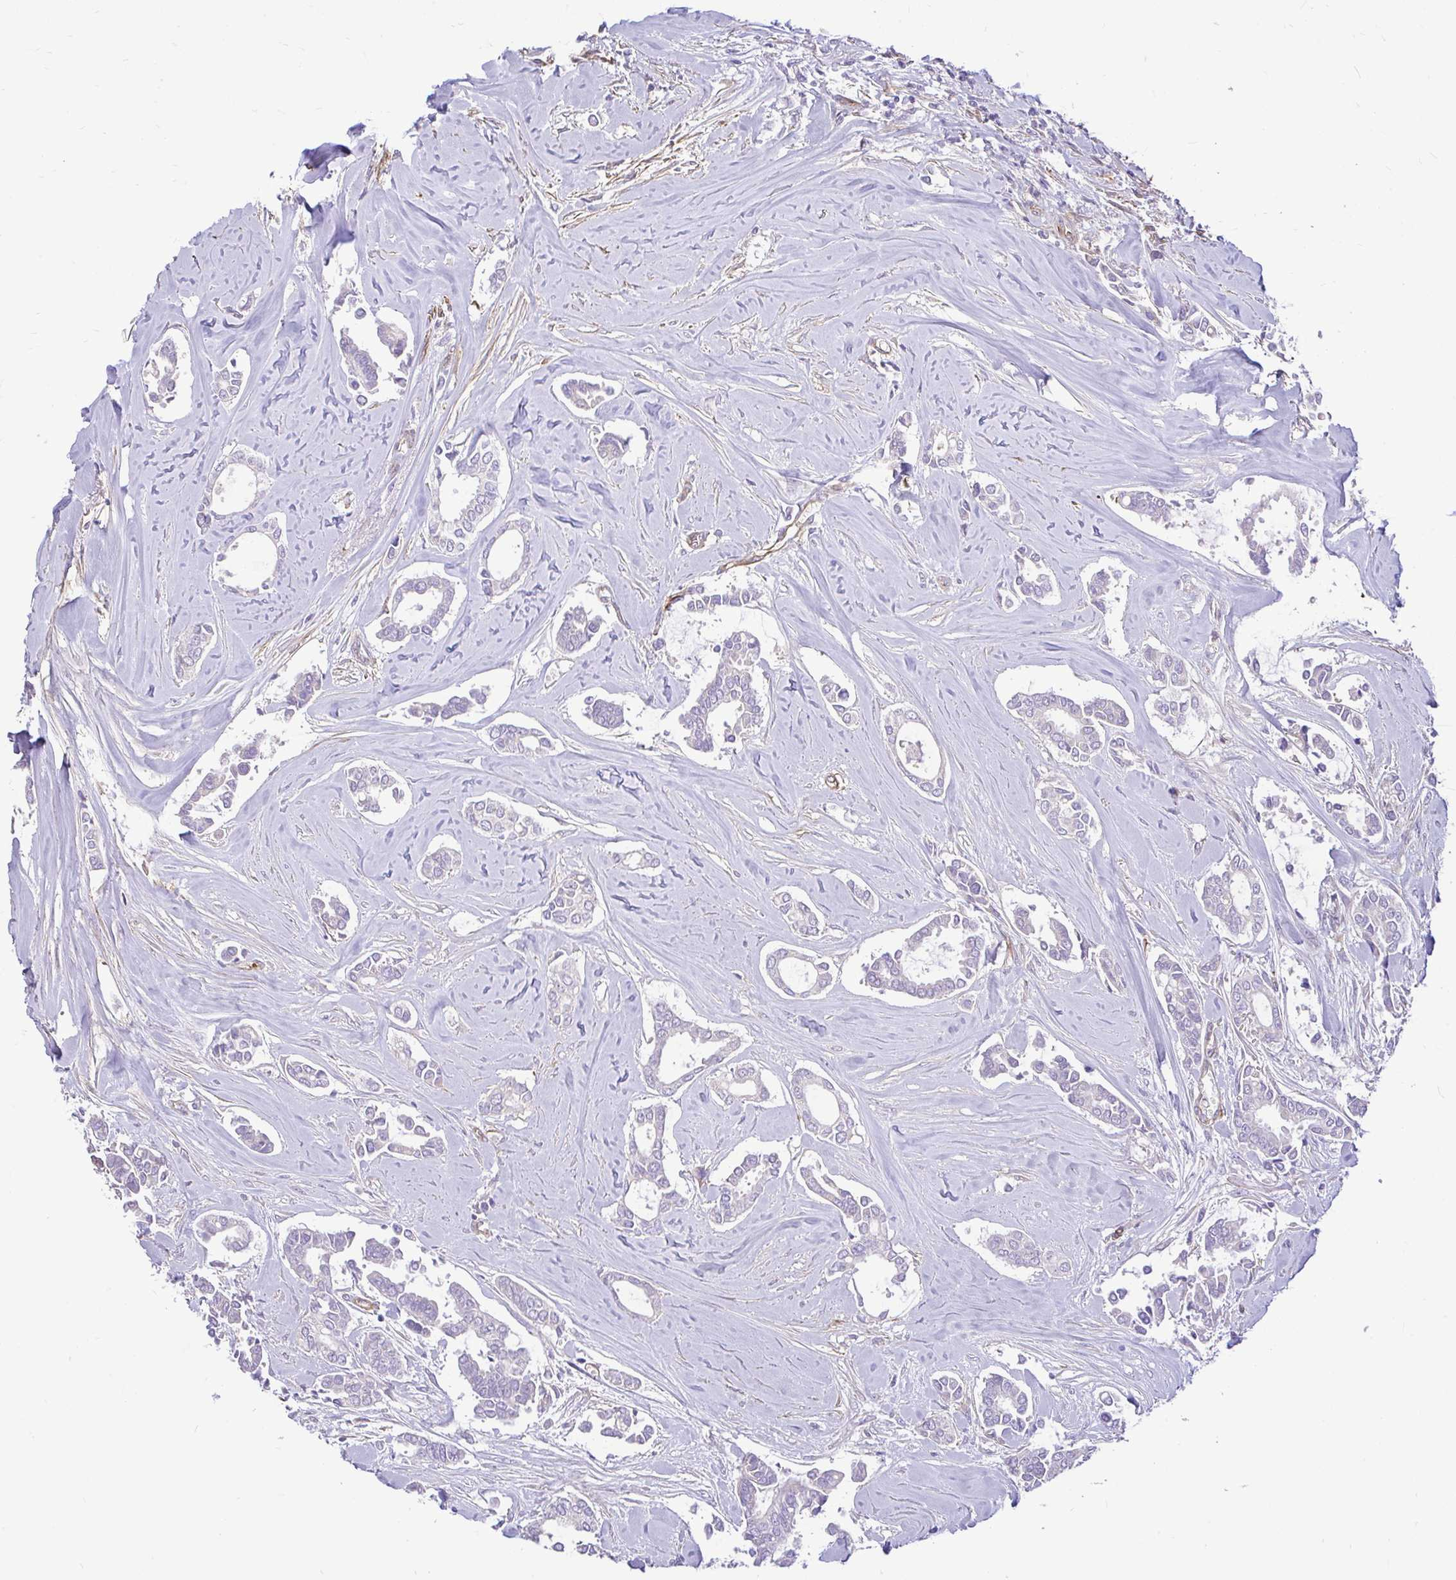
{"staining": {"intensity": "negative", "quantity": "none", "location": "none"}, "tissue": "breast cancer", "cell_type": "Tumor cells", "image_type": "cancer", "snomed": [{"axis": "morphology", "description": "Duct carcinoma"}, {"axis": "topography", "description": "Breast"}], "caption": "The photomicrograph demonstrates no significant positivity in tumor cells of breast cancer (invasive ductal carcinoma).", "gene": "PTPRK", "patient": {"sex": "female", "age": 84}}